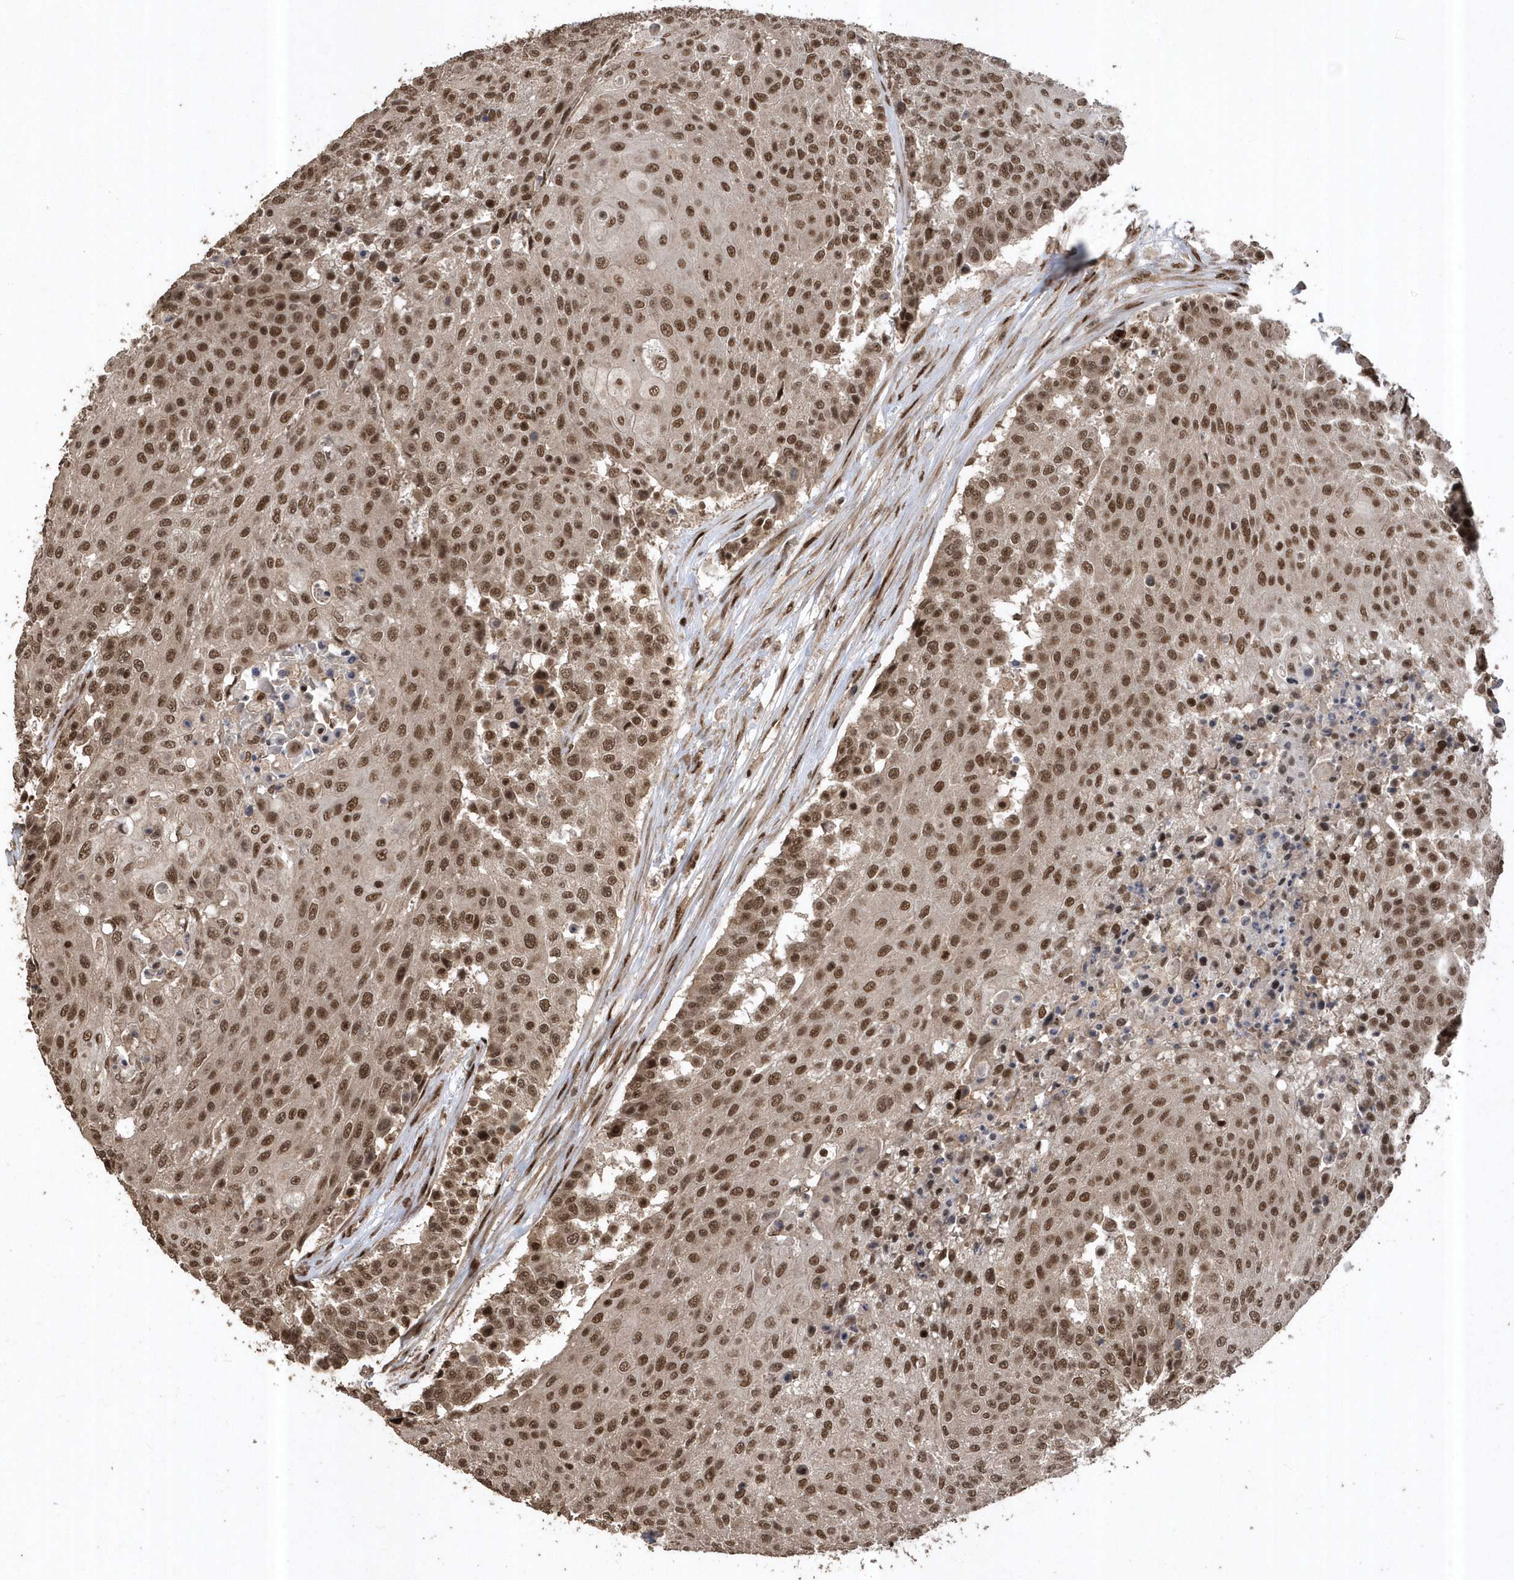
{"staining": {"intensity": "moderate", "quantity": ">75%", "location": "nuclear"}, "tissue": "urothelial cancer", "cell_type": "Tumor cells", "image_type": "cancer", "snomed": [{"axis": "morphology", "description": "Urothelial carcinoma, High grade"}, {"axis": "topography", "description": "Urinary bladder"}], "caption": "This image shows immunohistochemistry staining of human high-grade urothelial carcinoma, with medium moderate nuclear expression in about >75% of tumor cells.", "gene": "INTS12", "patient": {"sex": "female", "age": 63}}